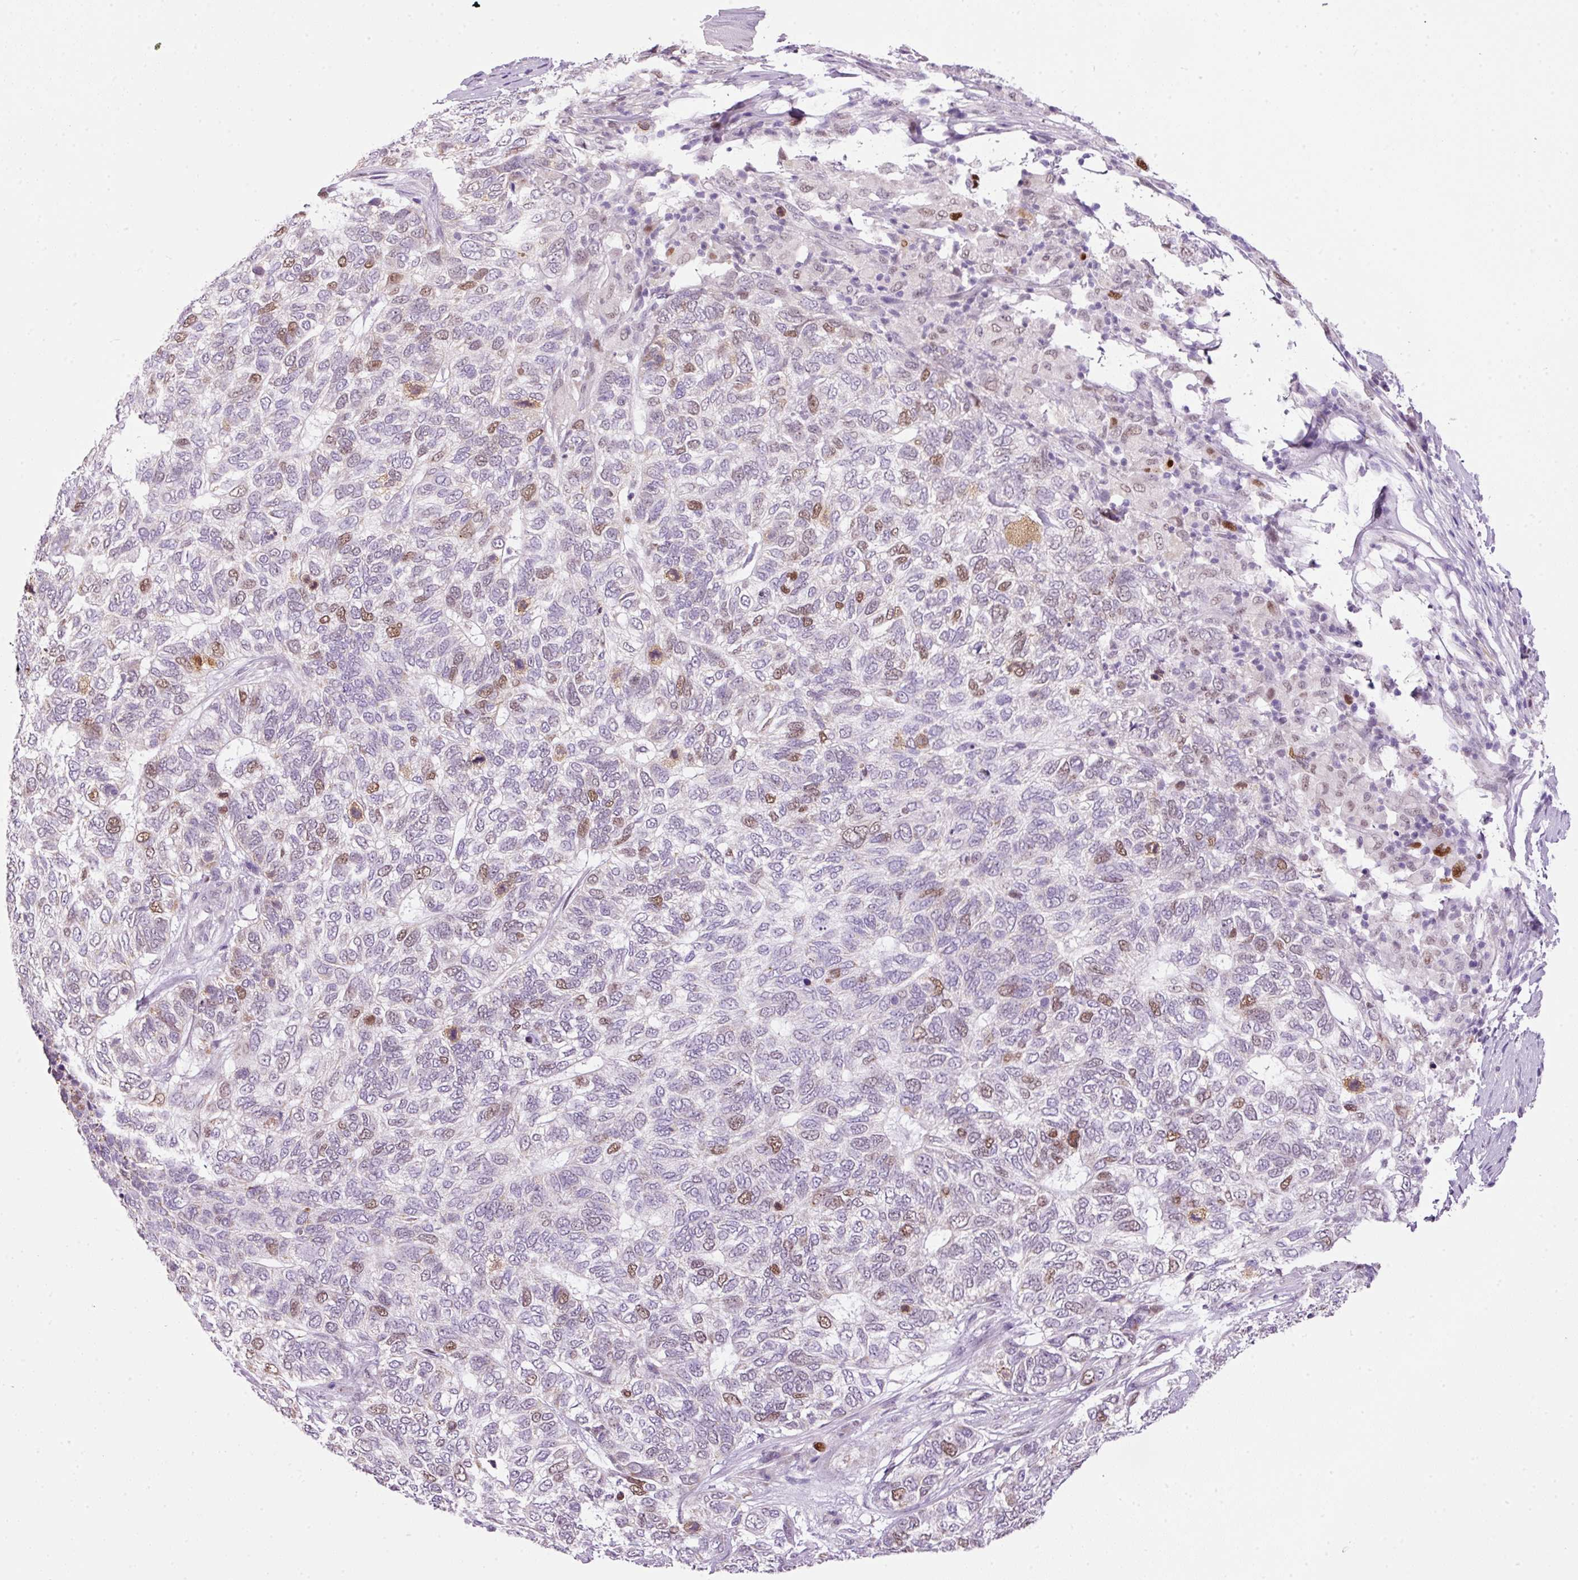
{"staining": {"intensity": "moderate", "quantity": "<25%", "location": "nuclear"}, "tissue": "skin cancer", "cell_type": "Tumor cells", "image_type": "cancer", "snomed": [{"axis": "morphology", "description": "Basal cell carcinoma"}, {"axis": "topography", "description": "Skin"}], "caption": "Human basal cell carcinoma (skin) stained with a brown dye demonstrates moderate nuclear positive staining in approximately <25% of tumor cells.", "gene": "KPNA2", "patient": {"sex": "female", "age": 65}}